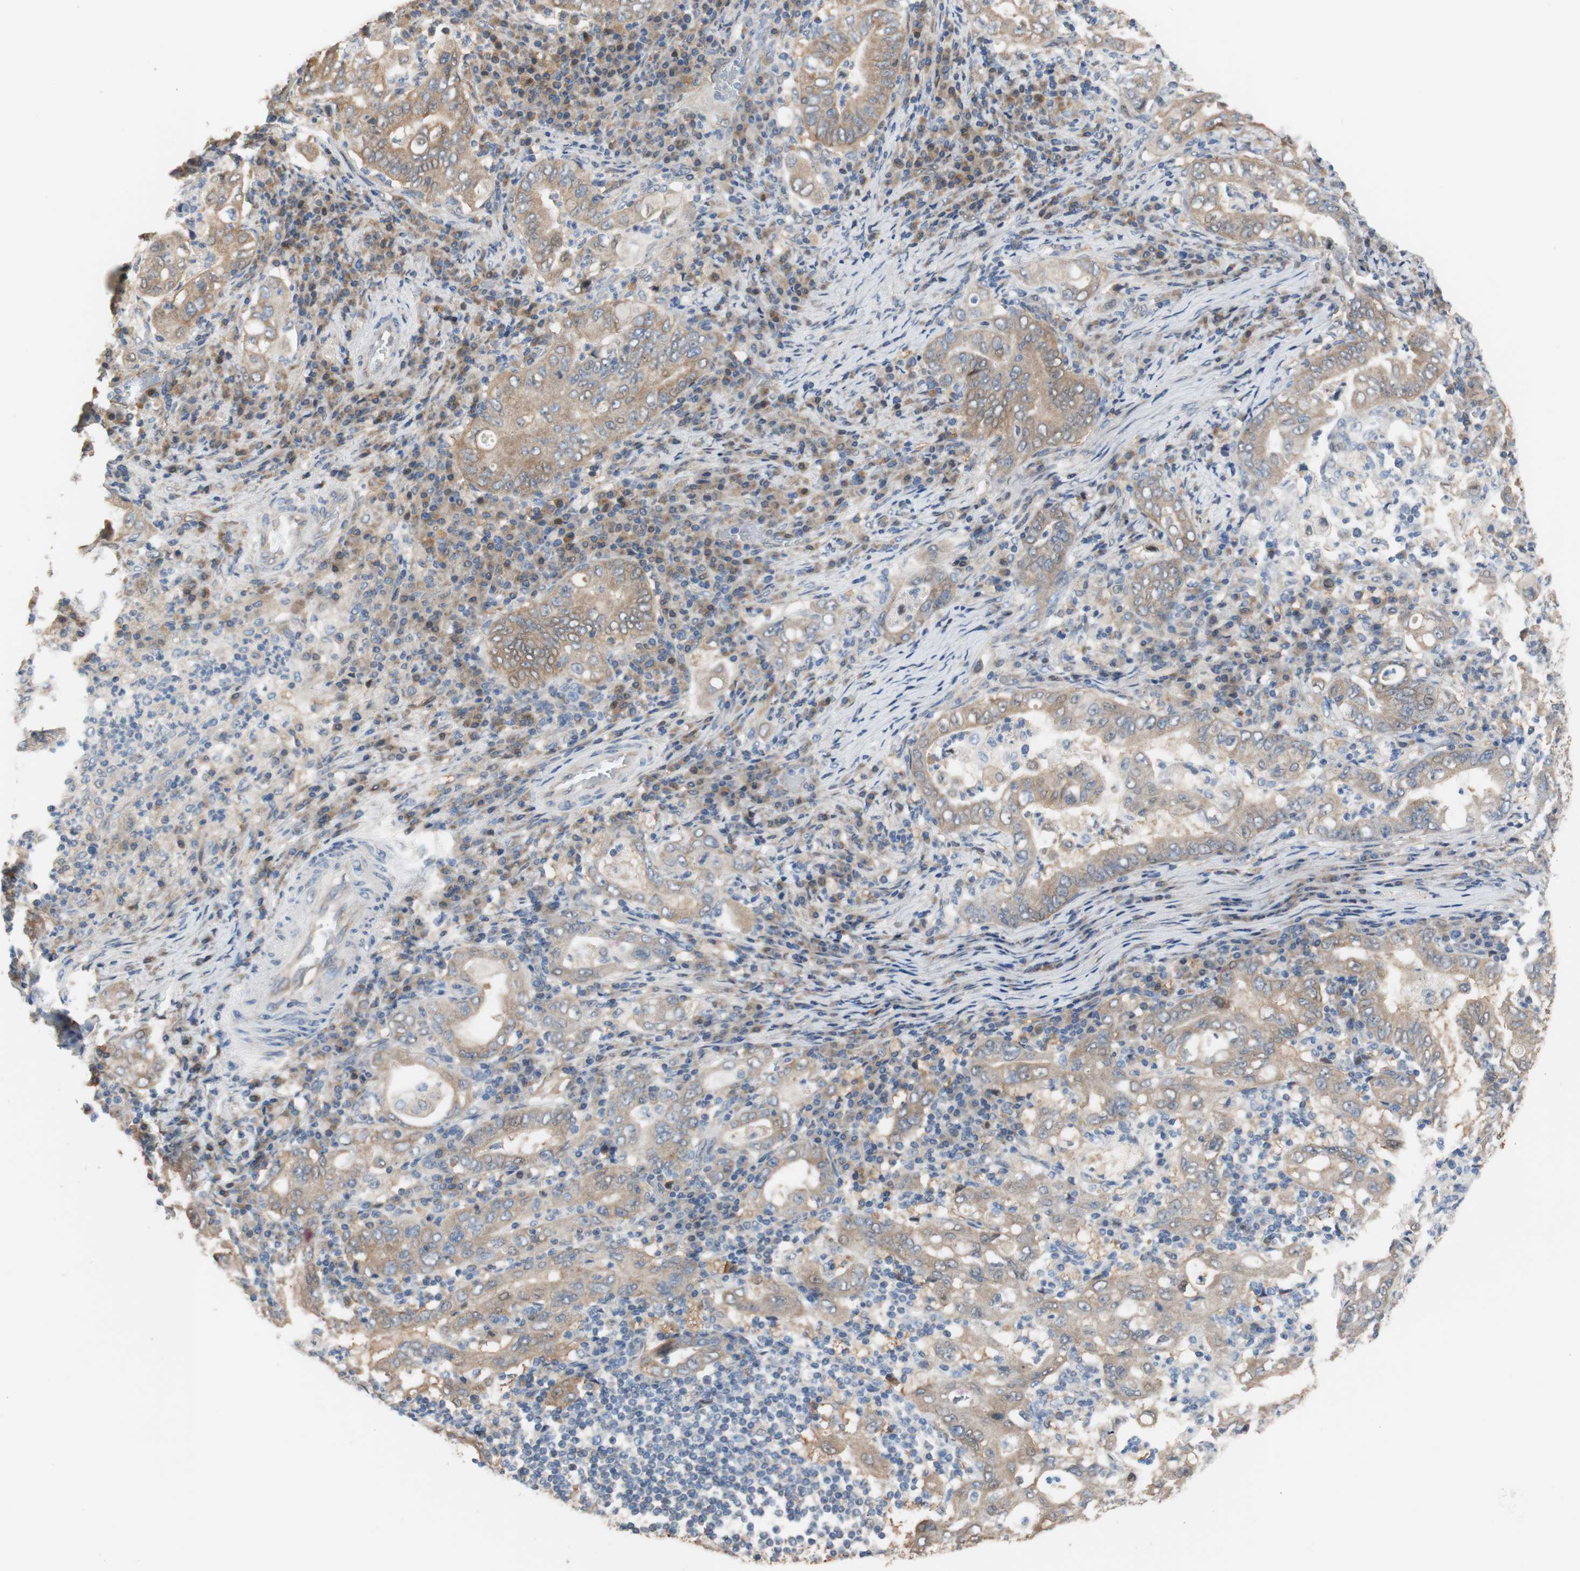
{"staining": {"intensity": "moderate", "quantity": ">75%", "location": "cytoplasmic/membranous"}, "tissue": "stomach cancer", "cell_type": "Tumor cells", "image_type": "cancer", "snomed": [{"axis": "morphology", "description": "Normal tissue, NOS"}, {"axis": "morphology", "description": "Adenocarcinoma, NOS"}, {"axis": "topography", "description": "Esophagus"}, {"axis": "topography", "description": "Stomach, upper"}, {"axis": "topography", "description": "Peripheral nerve tissue"}], "caption": "Brown immunohistochemical staining in human stomach adenocarcinoma shows moderate cytoplasmic/membranous staining in approximately >75% of tumor cells. The protein of interest is stained brown, and the nuclei are stained in blue (DAB (3,3'-diaminobenzidine) IHC with brightfield microscopy, high magnification).", "gene": "ALDH1A2", "patient": {"sex": "male", "age": 62}}